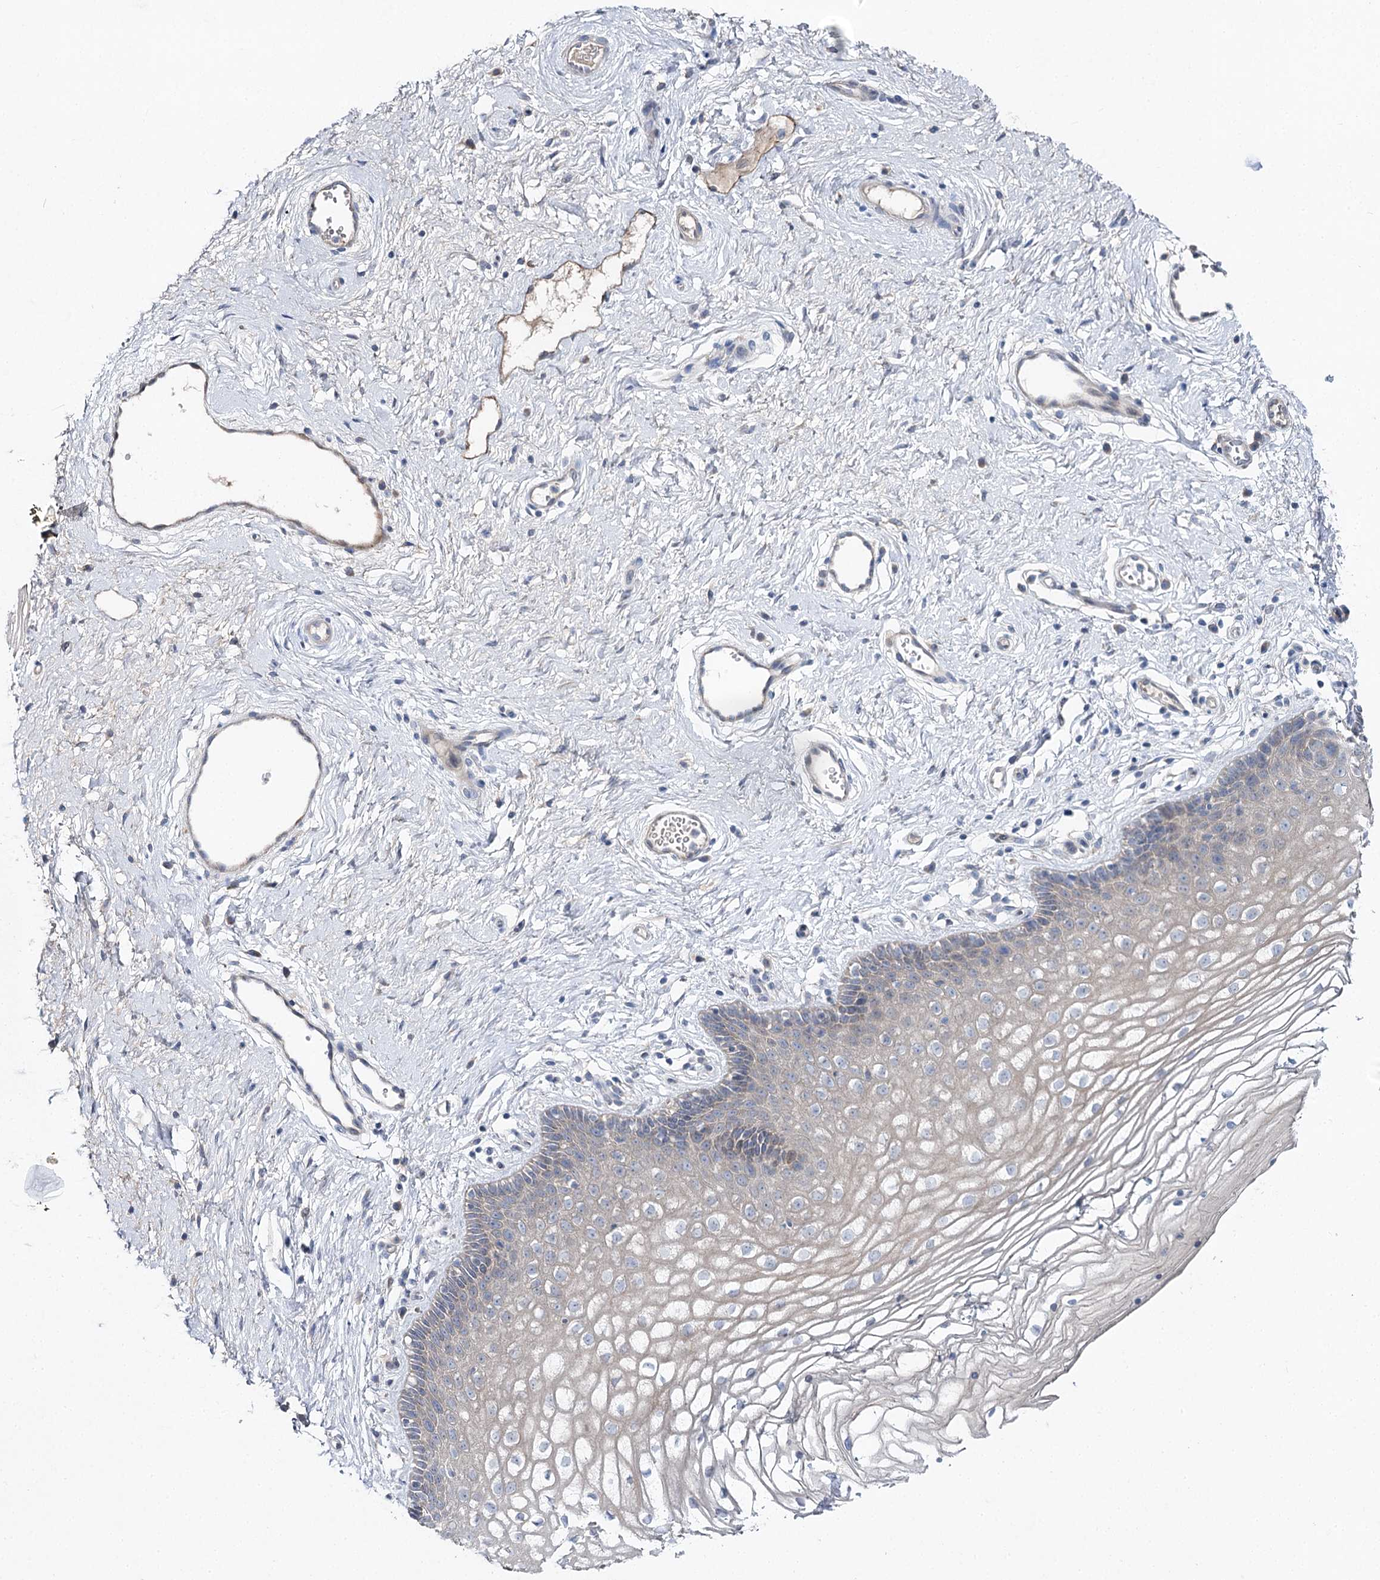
{"staining": {"intensity": "negative", "quantity": "none", "location": "none"}, "tissue": "vagina", "cell_type": "Squamous epithelial cells", "image_type": "normal", "snomed": [{"axis": "morphology", "description": "Normal tissue, NOS"}, {"axis": "topography", "description": "Vagina"}], "caption": "Protein analysis of benign vagina reveals no significant positivity in squamous epithelial cells. (IHC, brightfield microscopy, high magnification).", "gene": "LRRC14B", "patient": {"sex": "female", "age": 46}}